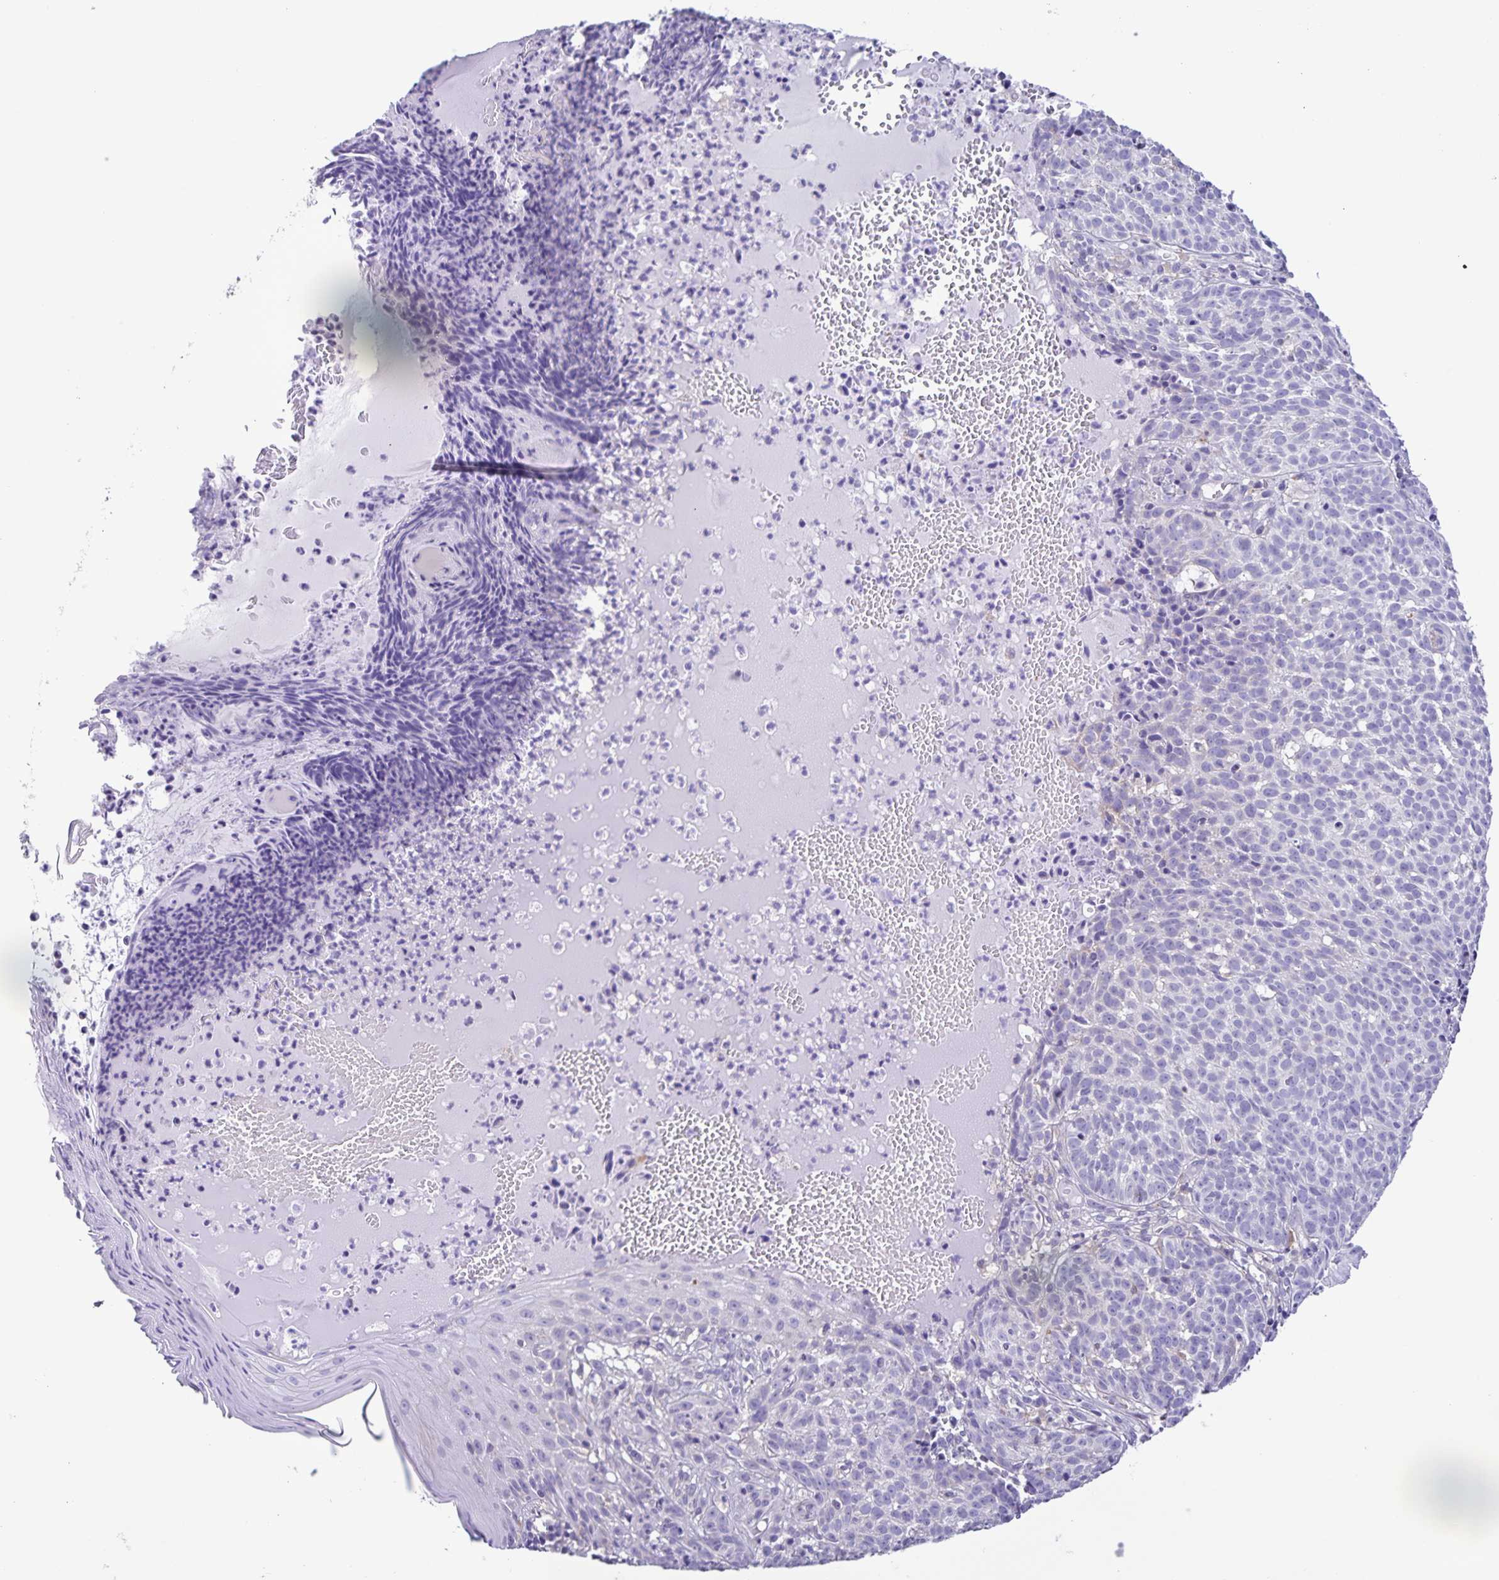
{"staining": {"intensity": "negative", "quantity": "none", "location": "none"}, "tissue": "skin cancer", "cell_type": "Tumor cells", "image_type": "cancer", "snomed": [{"axis": "morphology", "description": "Basal cell carcinoma"}, {"axis": "topography", "description": "Skin"}], "caption": "High power microscopy histopathology image of an immunohistochemistry micrograph of skin cancer (basal cell carcinoma), revealing no significant expression in tumor cells. (DAB (3,3'-diaminobenzidine) IHC, high magnification).", "gene": "BOLL", "patient": {"sex": "male", "age": 90}}